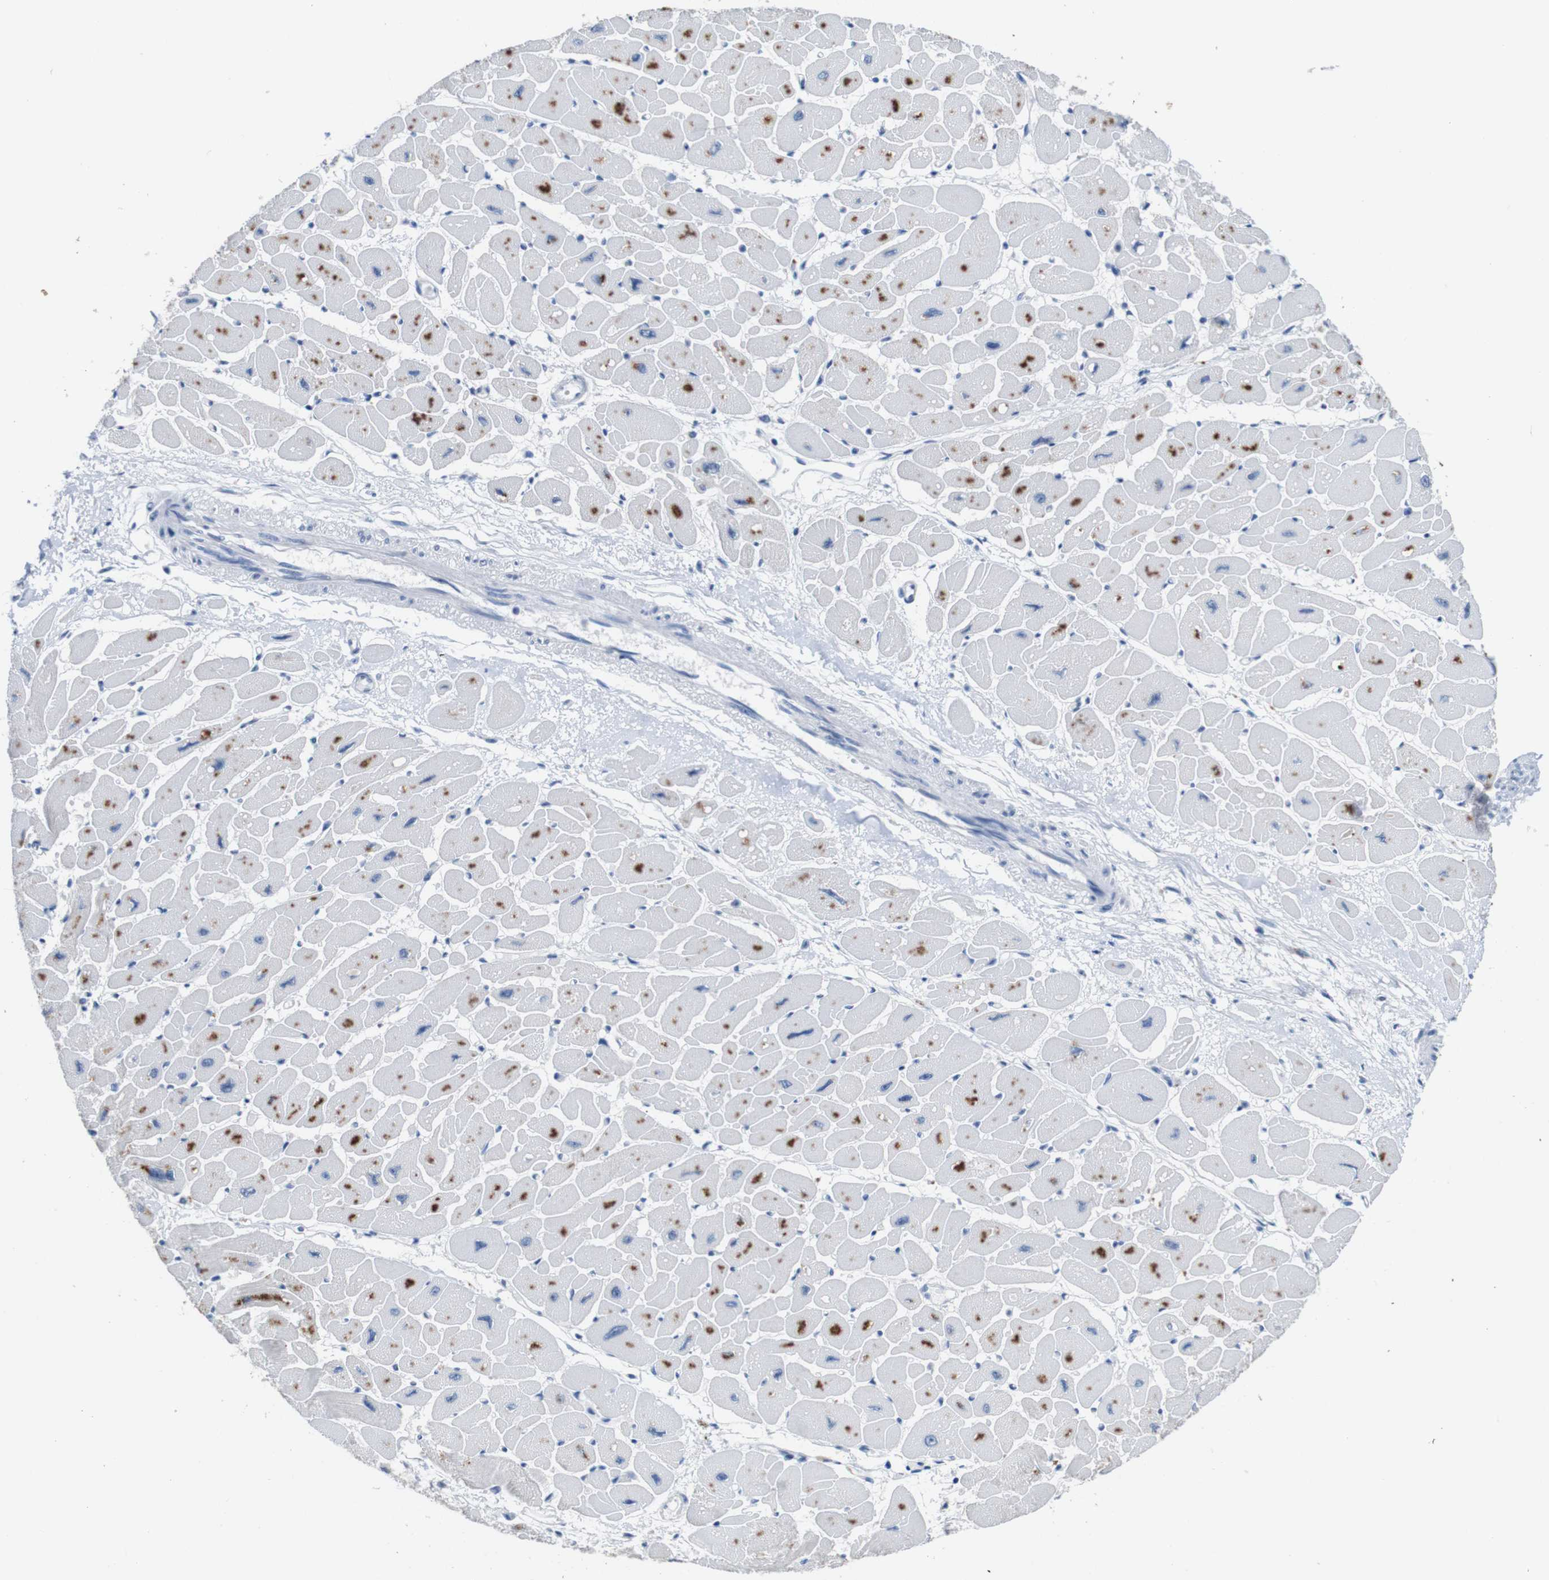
{"staining": {"intensity": "moderate", "quantity": "25%-75%", "location": "cytoplasmic/membranous"}, "tissue": "heart muscle", "cell_type": "Cardiomyocytes", "image_type": "normal", "snomed": [{"axis": "morphology", "description": "Normal tissue, NOS"}, {"axis": "topography", "description": "Heart"}], "caption": "Brown immunohistochemical staining in normal heart muscle shows moderate cytoplasmic/membranous positivity in about 25%-75% of cardiomyocytes. (Stains: DAB in brown, nuclei in blue, Microscopy: brightfield microscopy at high magnification).", "gene": "SLC2A8", "patient": {"sex": "female", "age": 54}}